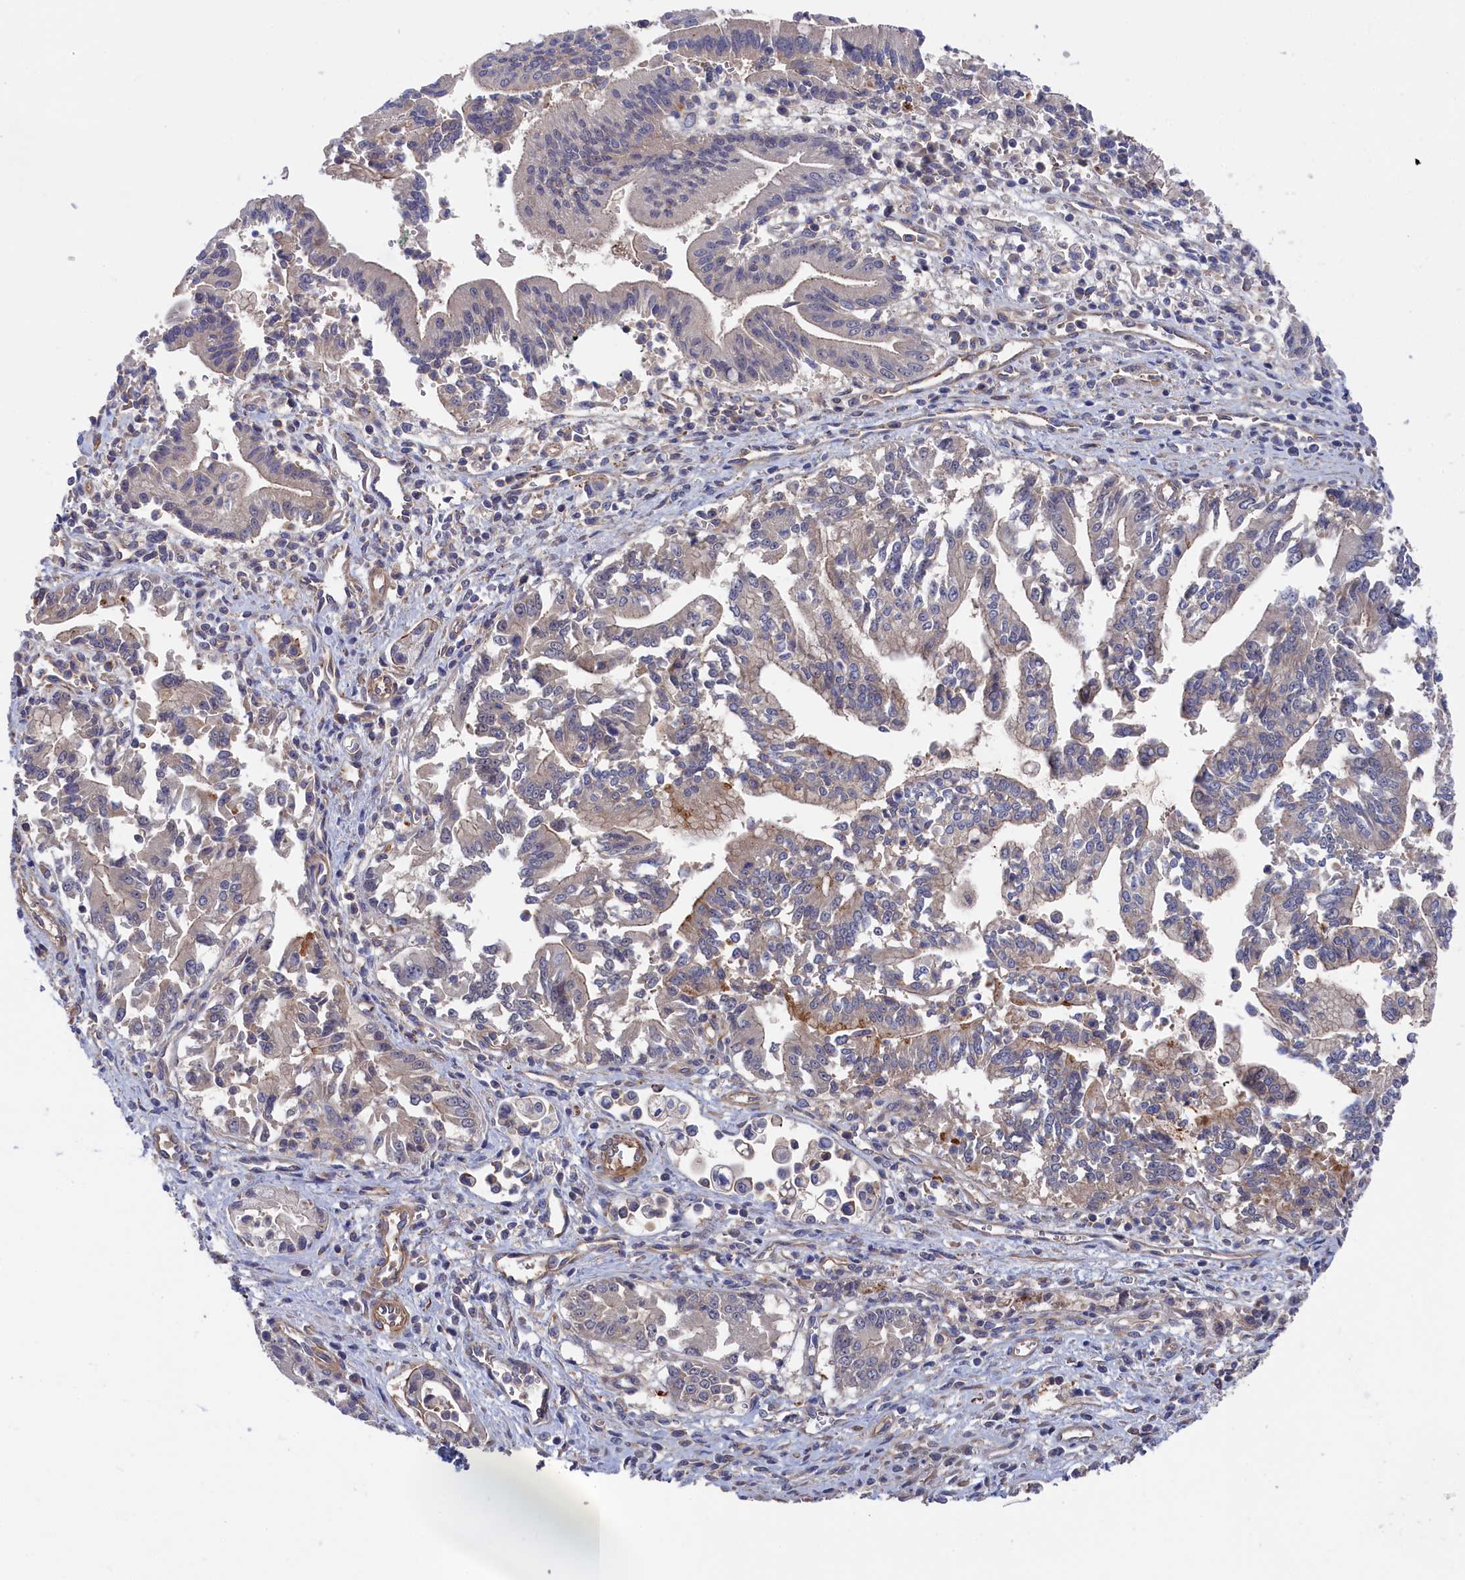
{"staining": {"intensity": "weak", "quantity": "<25%", "location": "cytoplasmic/membranous"}, "tissue": "pancreatic cancer", "cell_type": "Tumor cells", "image_type": "cancer", "snomed": [{"axis": "morphology", "description": "Adenocarcinoma, NOS"}, {"axis": "topography", "description": "Pancreas"}], "caption": "DAB immunohistochemical staining of human adenocarcinoma (pancreatic) reveals no significant expression in tumor cells.", "gene": "LDHD", "patient": {"sex": "male", "age": 78}}